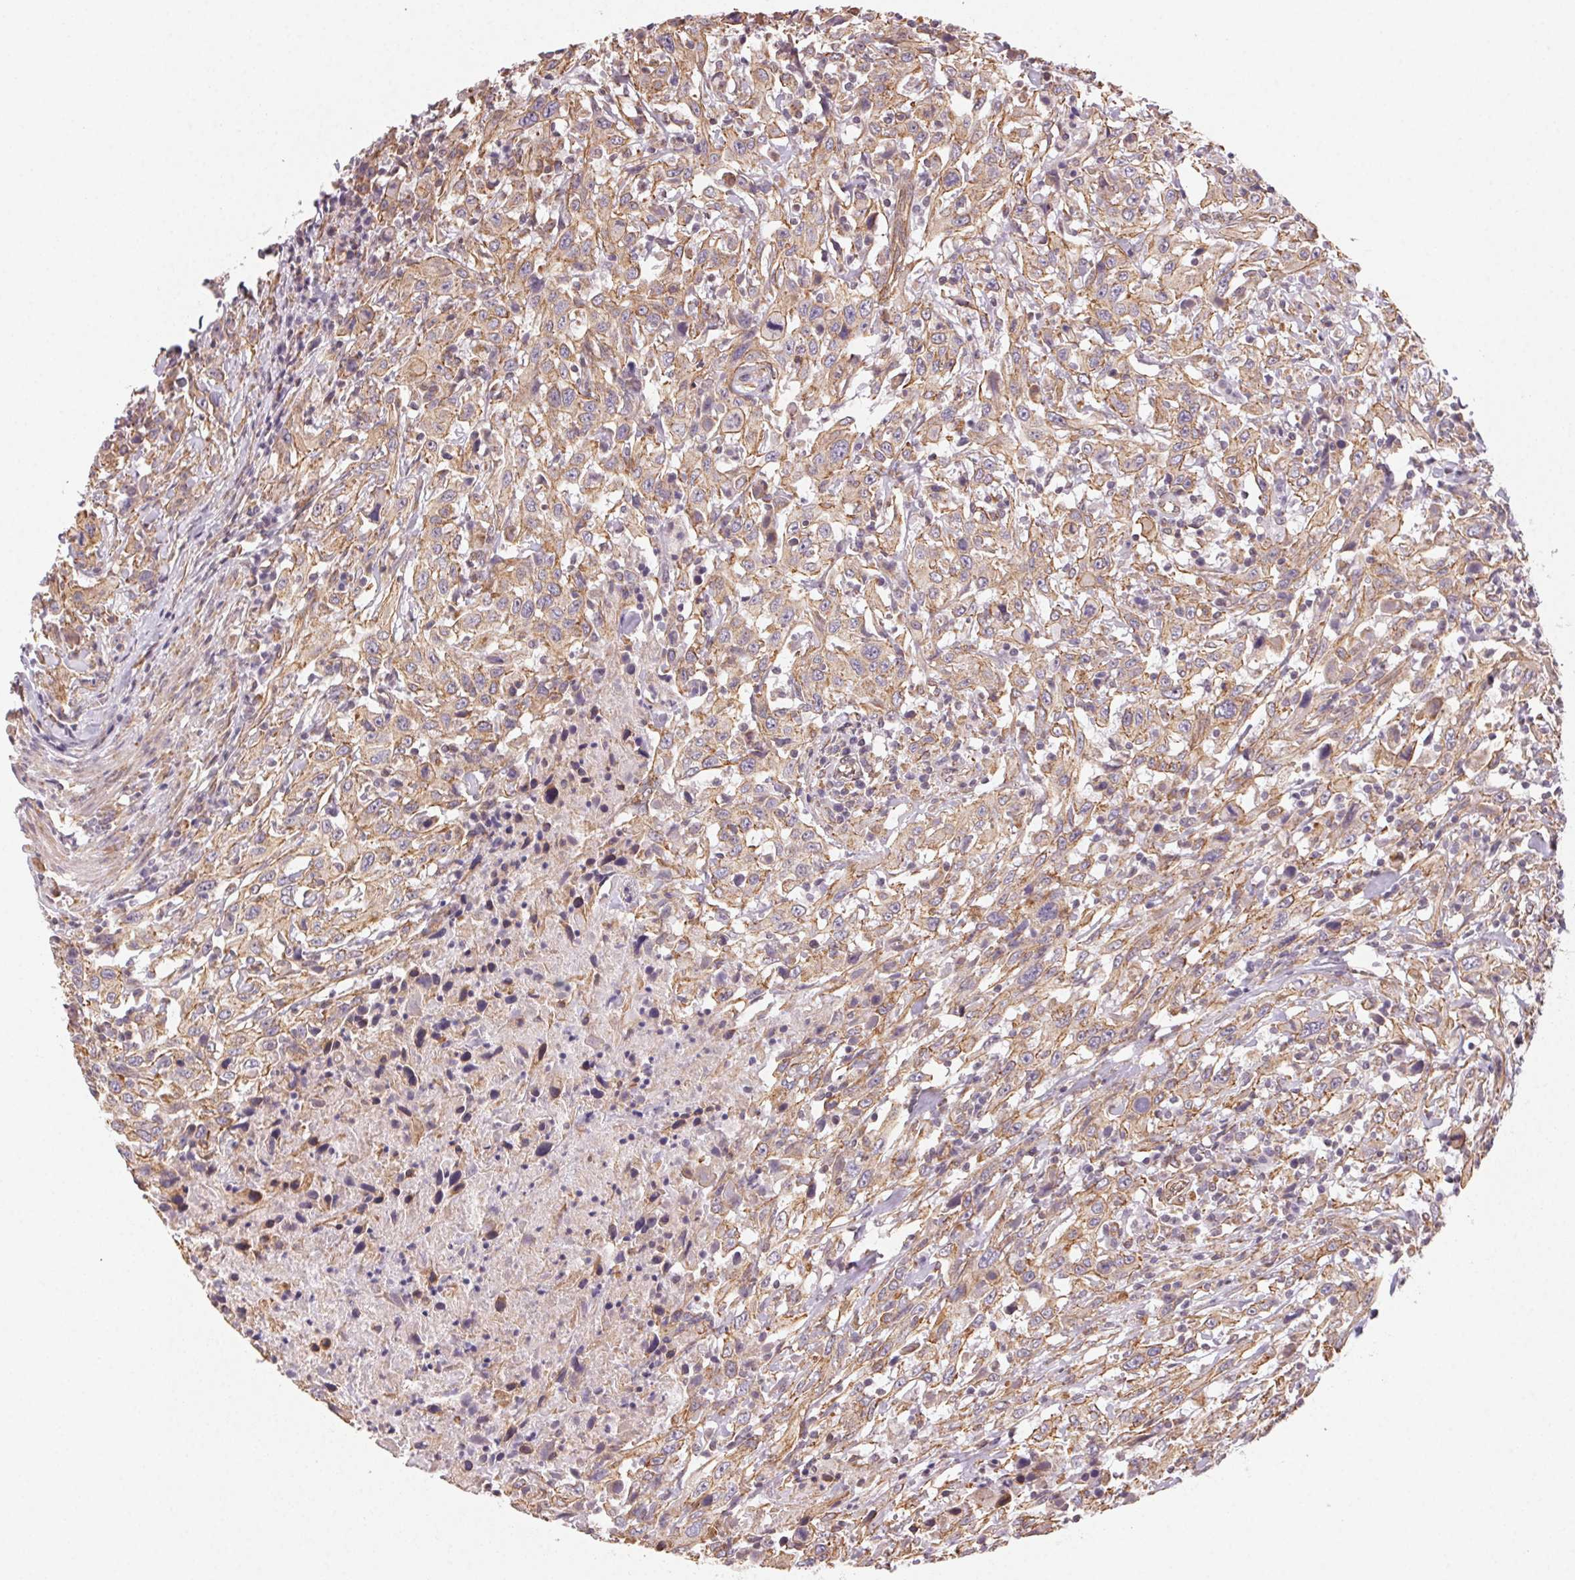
{"staining": {"intensity": "weak", "quantity": ">75%", "location": "cytoplasmic/membranous"}, "tissue": "urothelial cancer", "cell_type": "Tumor cells", "image_type": "cancer", "snomed": [{"axis": "morphology", "description": "Urothelial carcinoma, High grade"}, {"axis": "topography", "description": "Urinary bladder"}], "caption": "High-power microscopy captured an immunohistochemistry (IHC) photomicrograph of urothelial carcinoma (high-grade), revealing weak cytoplasmic/membranous expression in about >75% of tumor cells.", "gene": "PLA2G4F", "patient": {"sex": "male", "age": 61}}